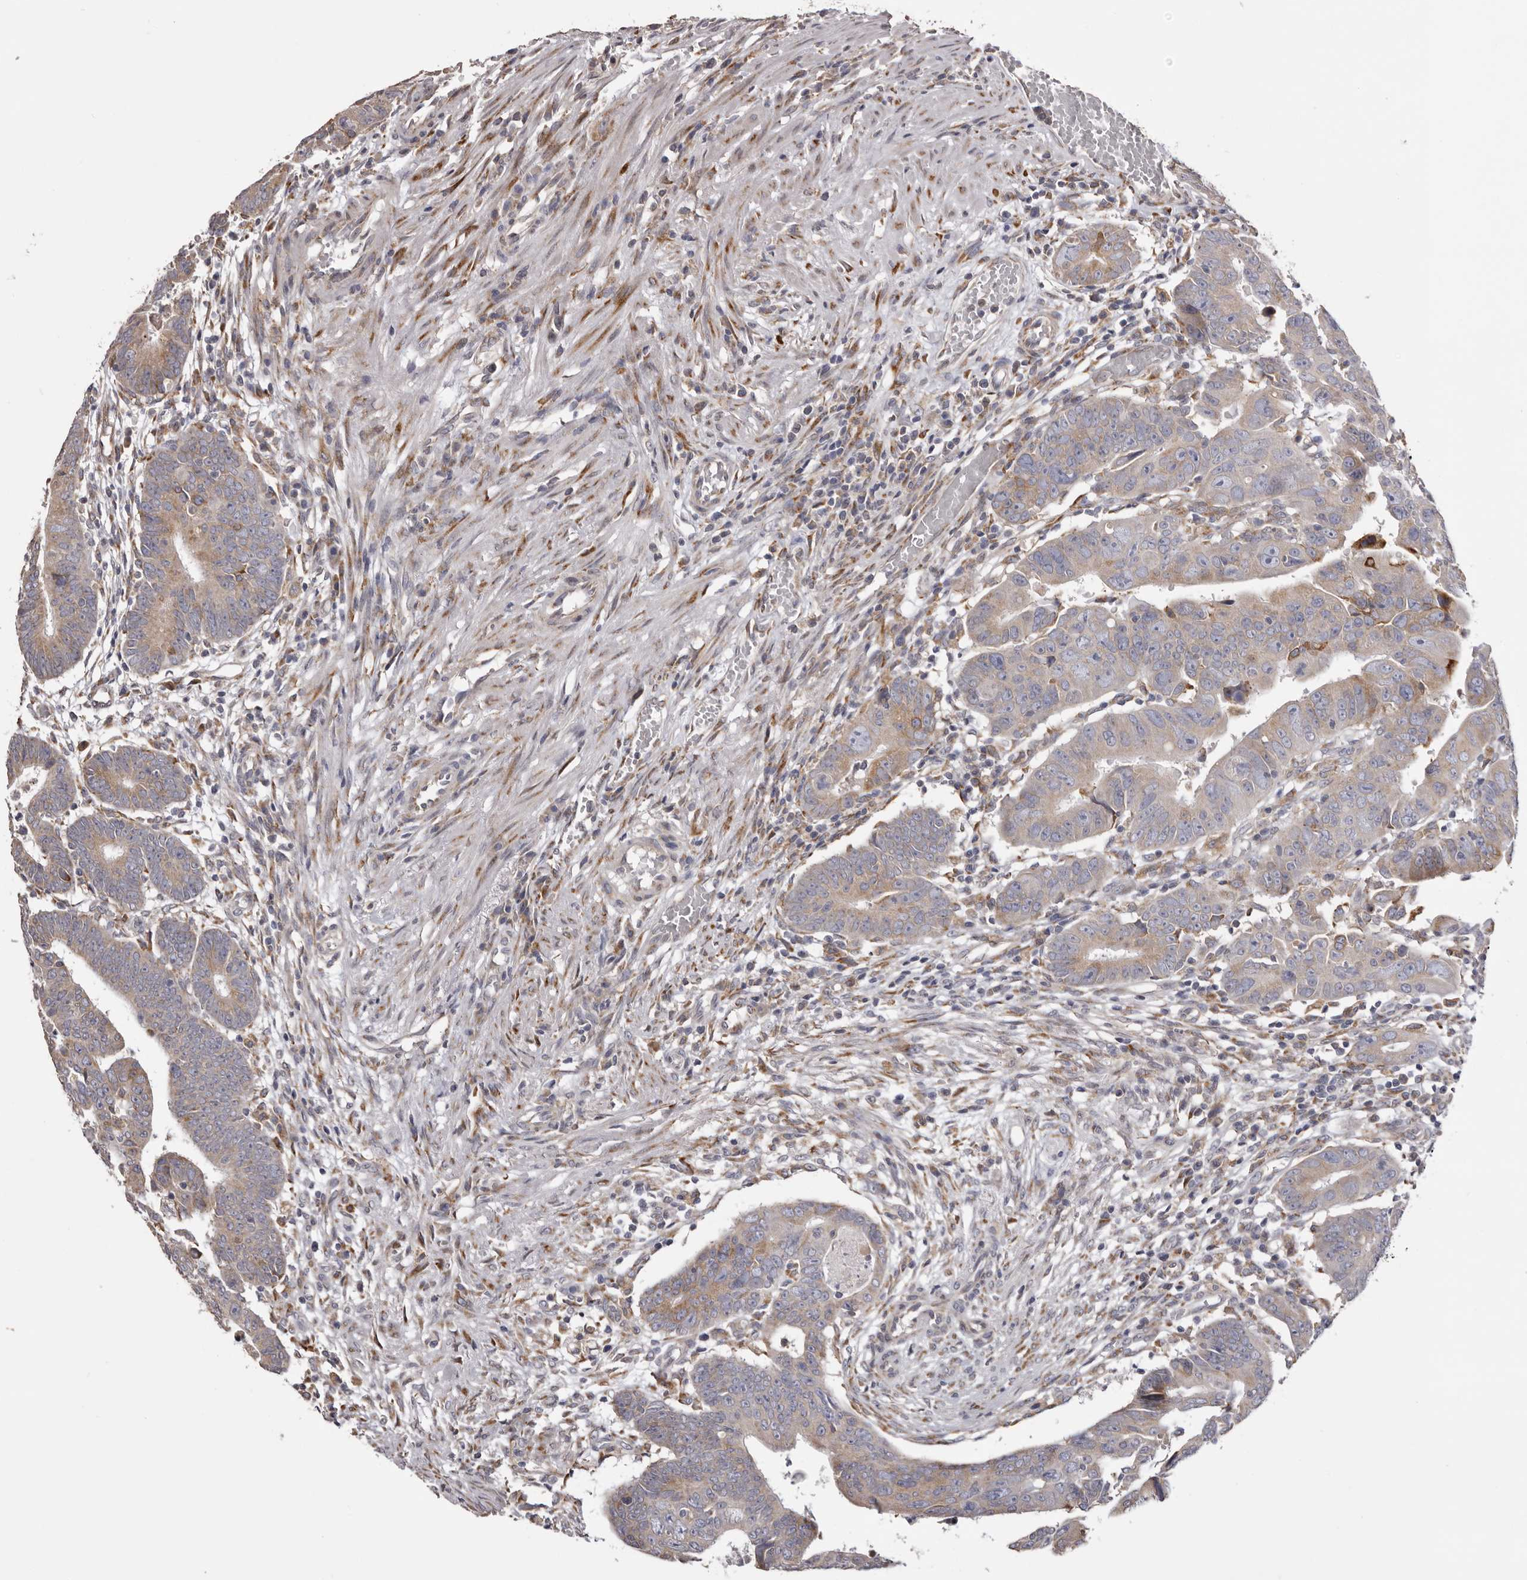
{"staining": {"intensity": "weak", "quantity": "<25%", "location": "cytoplasmic/membranous"}, "tissue": "colorectal cancer", "cell_type": "Tumor cells", "image_type": "cancer", "snomed": [{"axis": "morphology", "description": "Adenocarcinoma, NOS"}, {"axis": "topography", "description": "Rectum"}], "caption": "Tumor cells show no significant protein expression in colorectal cancer (adenocarcinoma). Brightfield microscopy of immunohistochemistry stained with DAB (brown) and hematoxylin (blue), captured at high magnification.", "gene": "PIGX", "patient": {"sex": "female", "age": 65}}